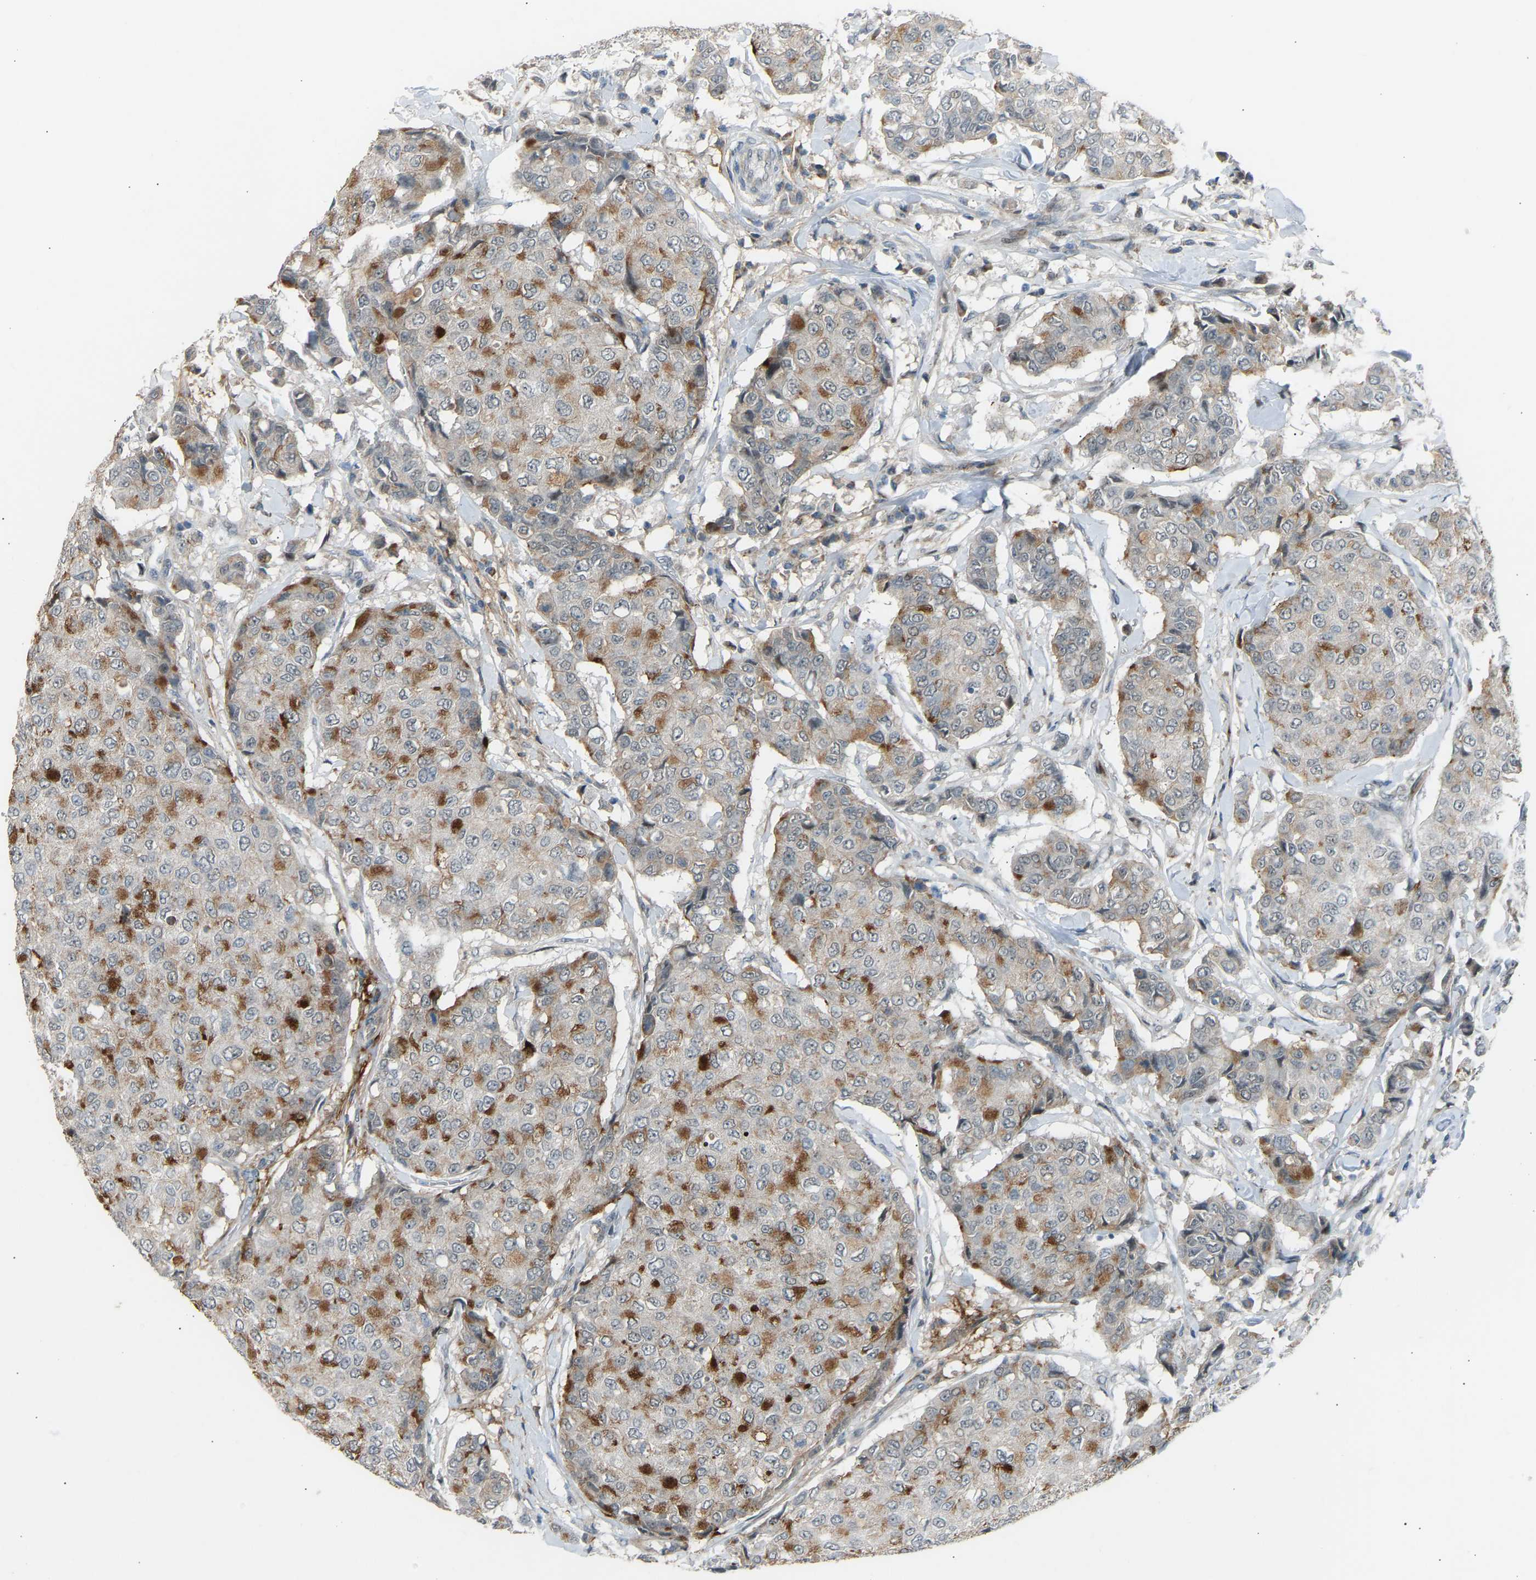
{"staining": {"intensity": "moderate", "quantity": "25%-75%", "location": "cytoplasmic/membranous"}, "tissue": "breast cancer", "cell_type": "Tumor cells", "image_type": "cancer", "snomed": [{"axis": "morphology", "description": "Duct carcinoma"}, {"axis": "topography", "description": "Breast"}], "caption": "Immunohistochemical staining of human breast cancer demonstrates moderate cytoplasmic/membranous protein staining in approximately 25%-75% of tumor cells.", "gene": "VPS41", "patient": {"sex": "female", "age": 27}}